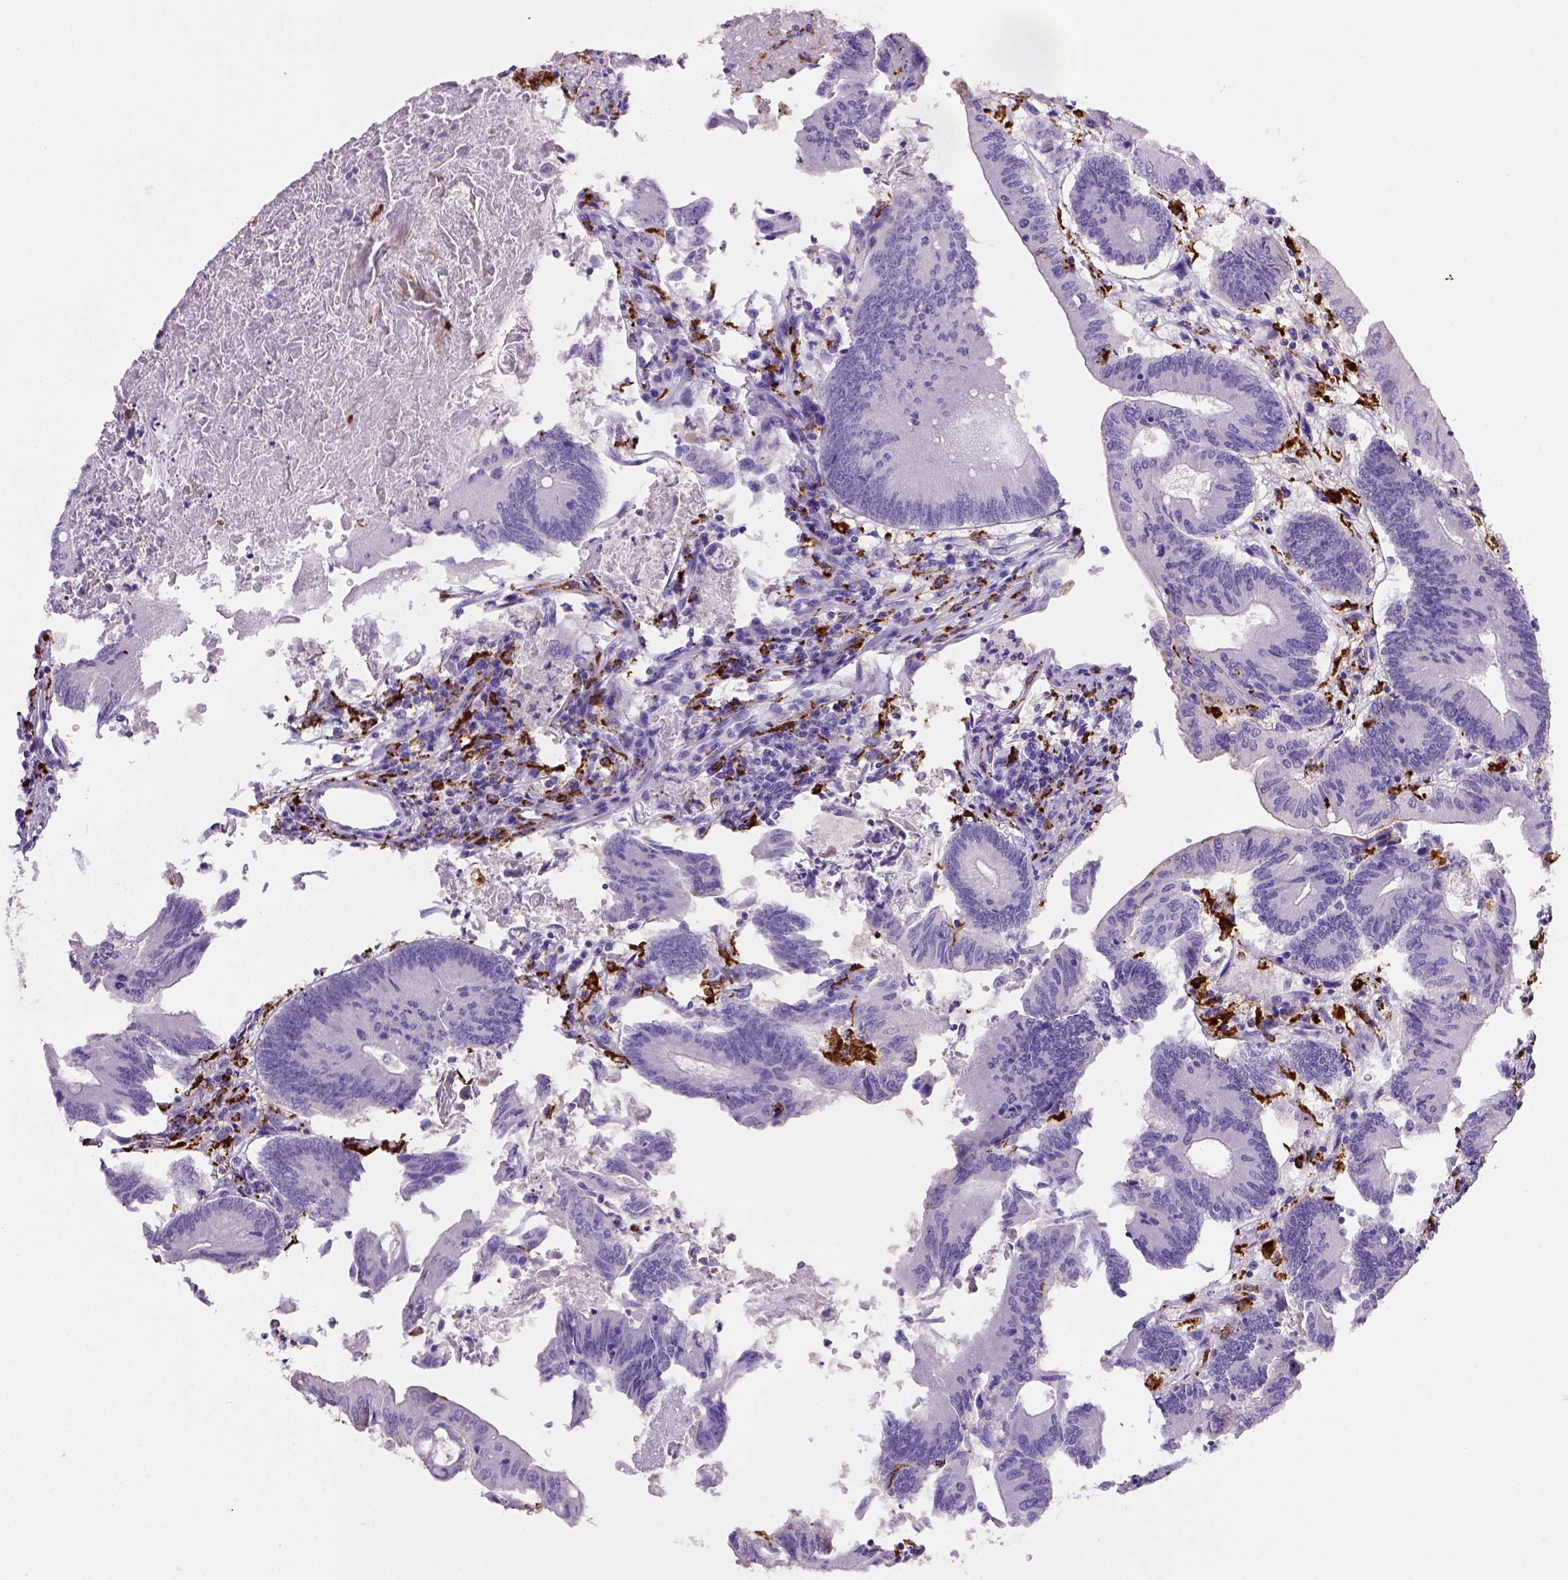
{"staining": {"intensity": "negative", "quantity": "none", "location": "none"}, "tissue": "colorectal cancer", "cell_type": "Tumor cells", "image_type": "cancer", "snomed": [{"axis": "morphology", "description": "Adenocarcinoma, NOS"}, {"axis": "topography", "description": "Colon"}], "caption": "Tumor cells show no significant positivity in colorectal adenocarcinoma.", "gene": "CD68", "patient": {"sex": "female", "age": 70}}